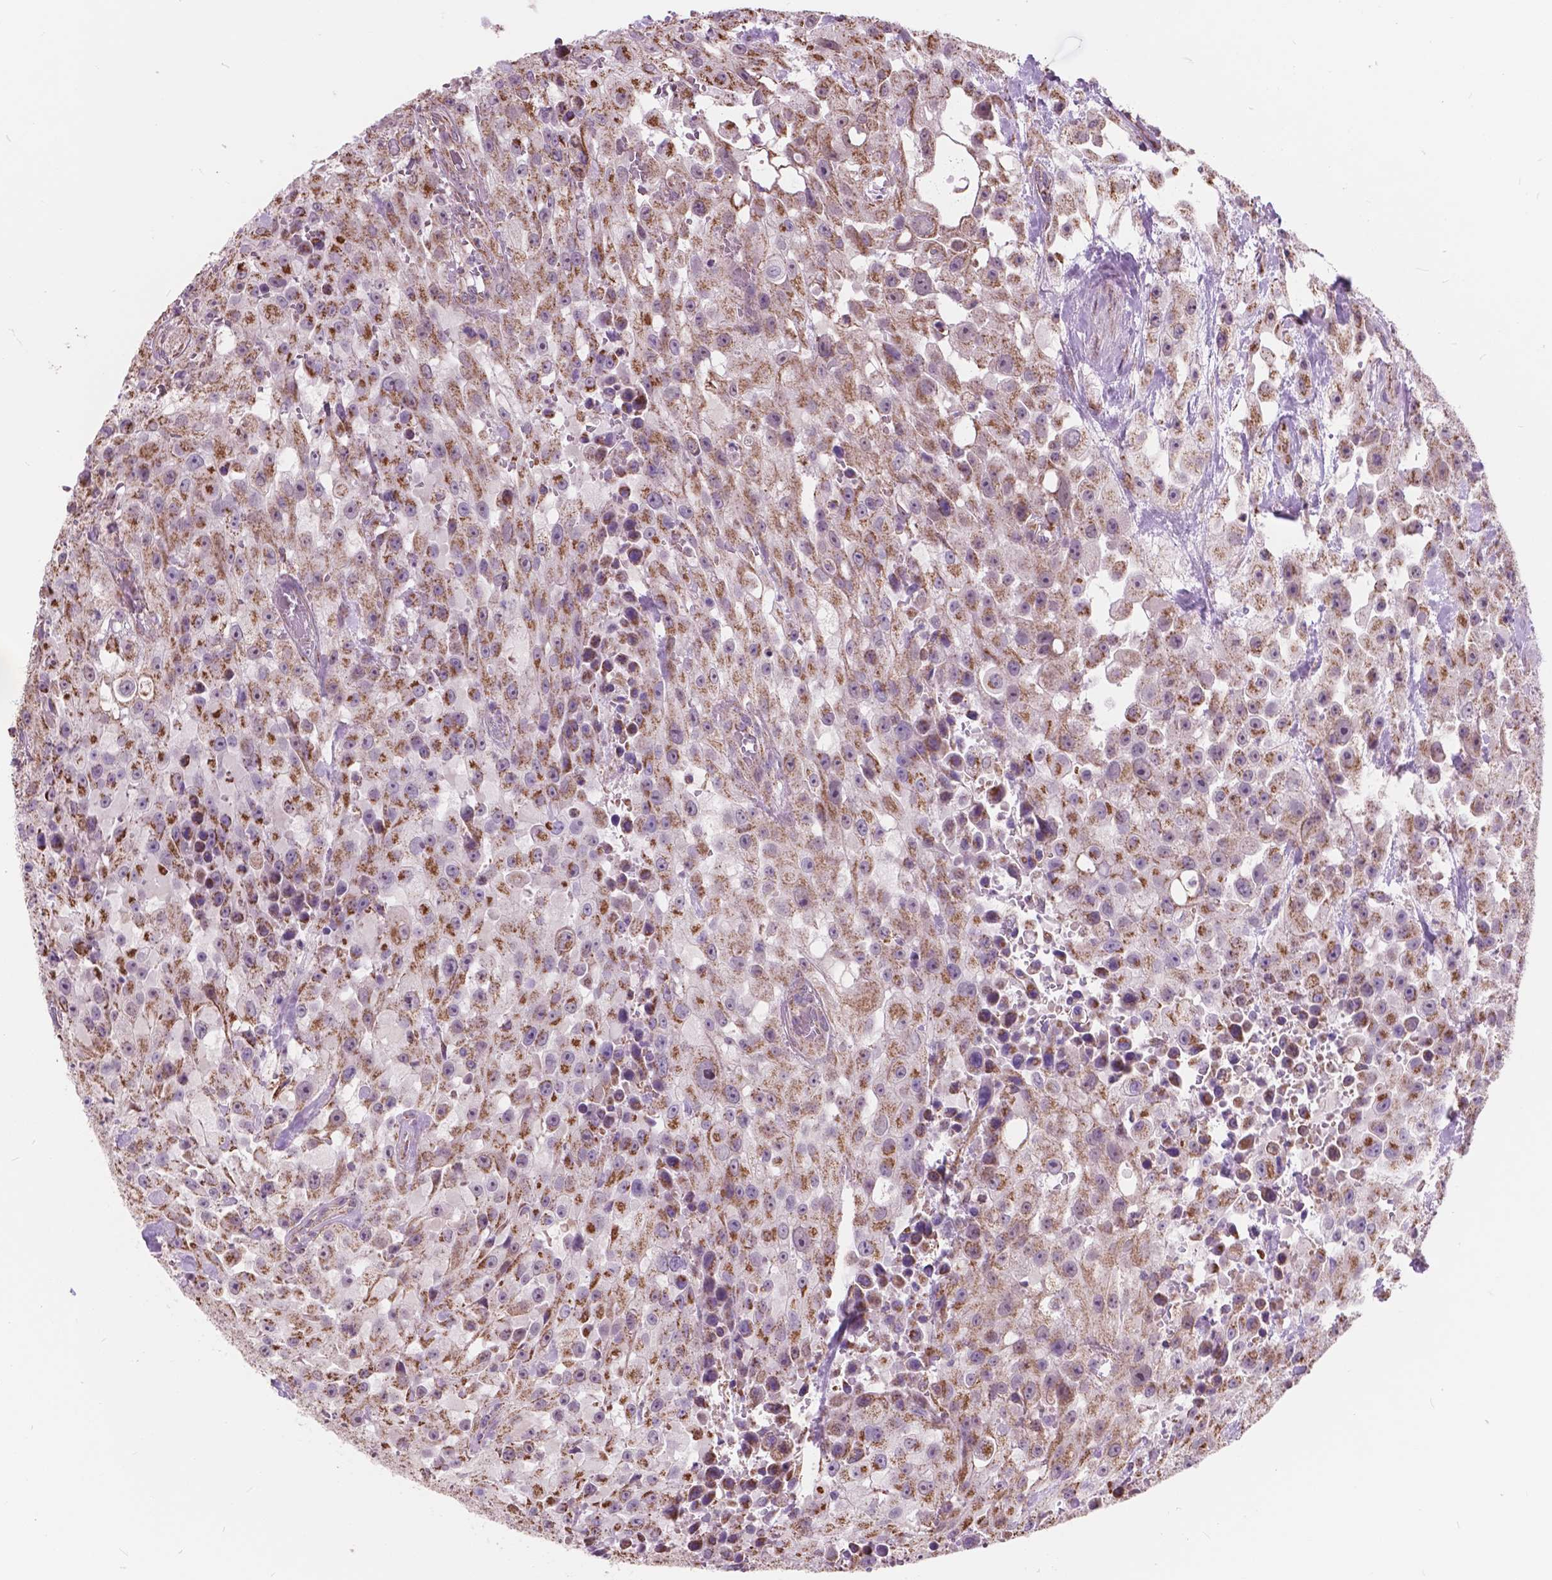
{"staining": {"intensity": "moderate", "quantity": ">75%", "location": "cytoplasmic/membranous"}, "tissue": "urothelial cancer", "cell_type": "Tumor cells", "image_type": "cancer", "snomed": [{"axis": "morphology", "description": "Urothelial carcinoma, High grade"}, {"axis": "topography", "description": "Urinary bladder"}], "caption": "Urothelial cancer stained with DAB (3,3'-diaminobenzidine) immunohistochemistry reveals medium levels of moderate cytoplasmic/membranous staining in approximately >75% of tumor cells.", "gene": "SCOC", "patient": {"sex": "male", "age": 79}}